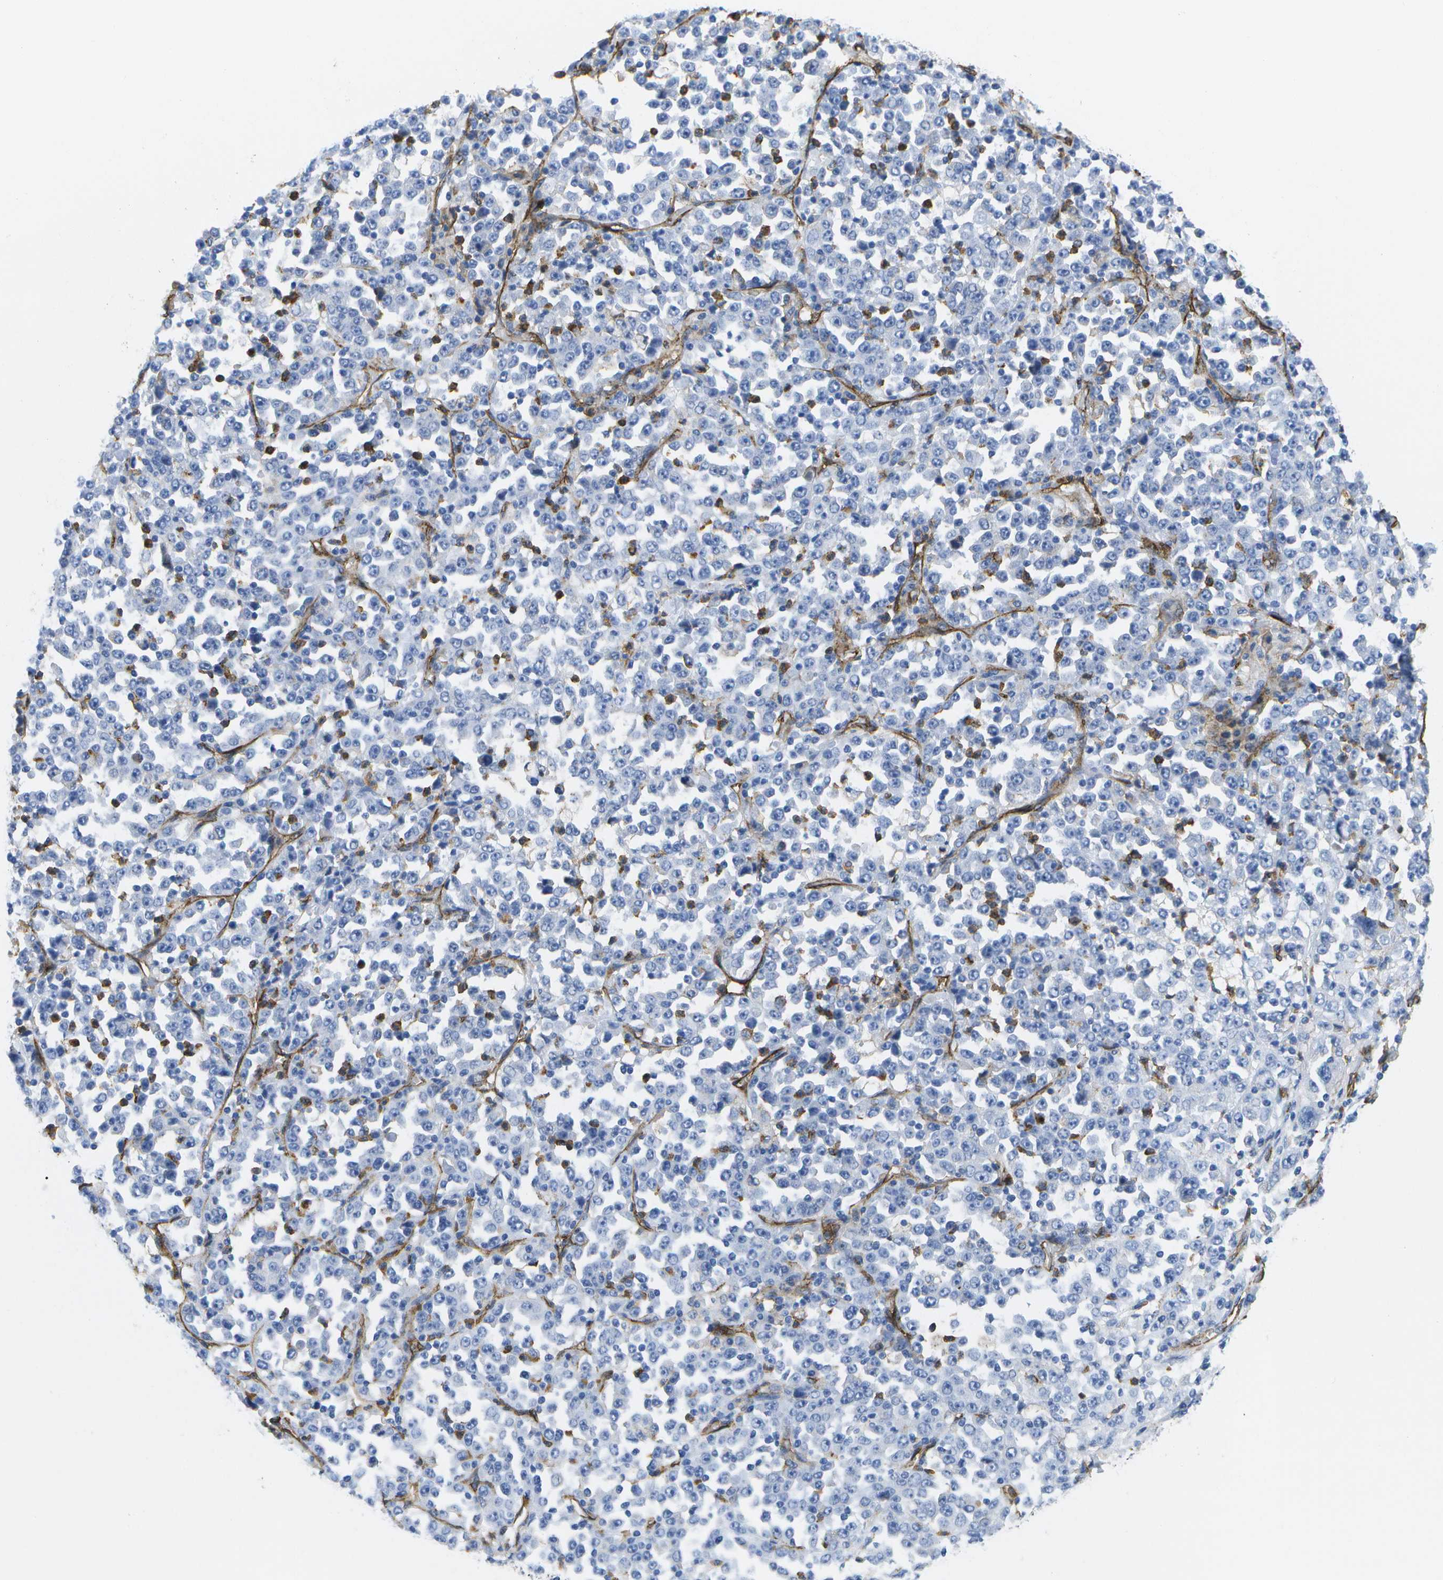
{"staining": {"intensity": "negative", "quantity": "none", "location": "none"}, "tissue": "stomach cancer", "cell_type": "Tumor cells", "image_type": "cancer", "snomed": [{"axis": "morphology", "description": "Normal tissue, NOS"}, {"axis": "morphology", "description": "Adenocarcinoma, NOS"}, {"axis": "topography", "description": "Stomach, upper"}, {"axis": "topography", "description": "Stomach"}], "caption": "This is a image of immunohistochemistry (IHC) staining of stomach adenocarcinoma, which shows no positivity in tumor cells.", "gene": "DYSF", "patient": {"sex": "male", "age": 59}}